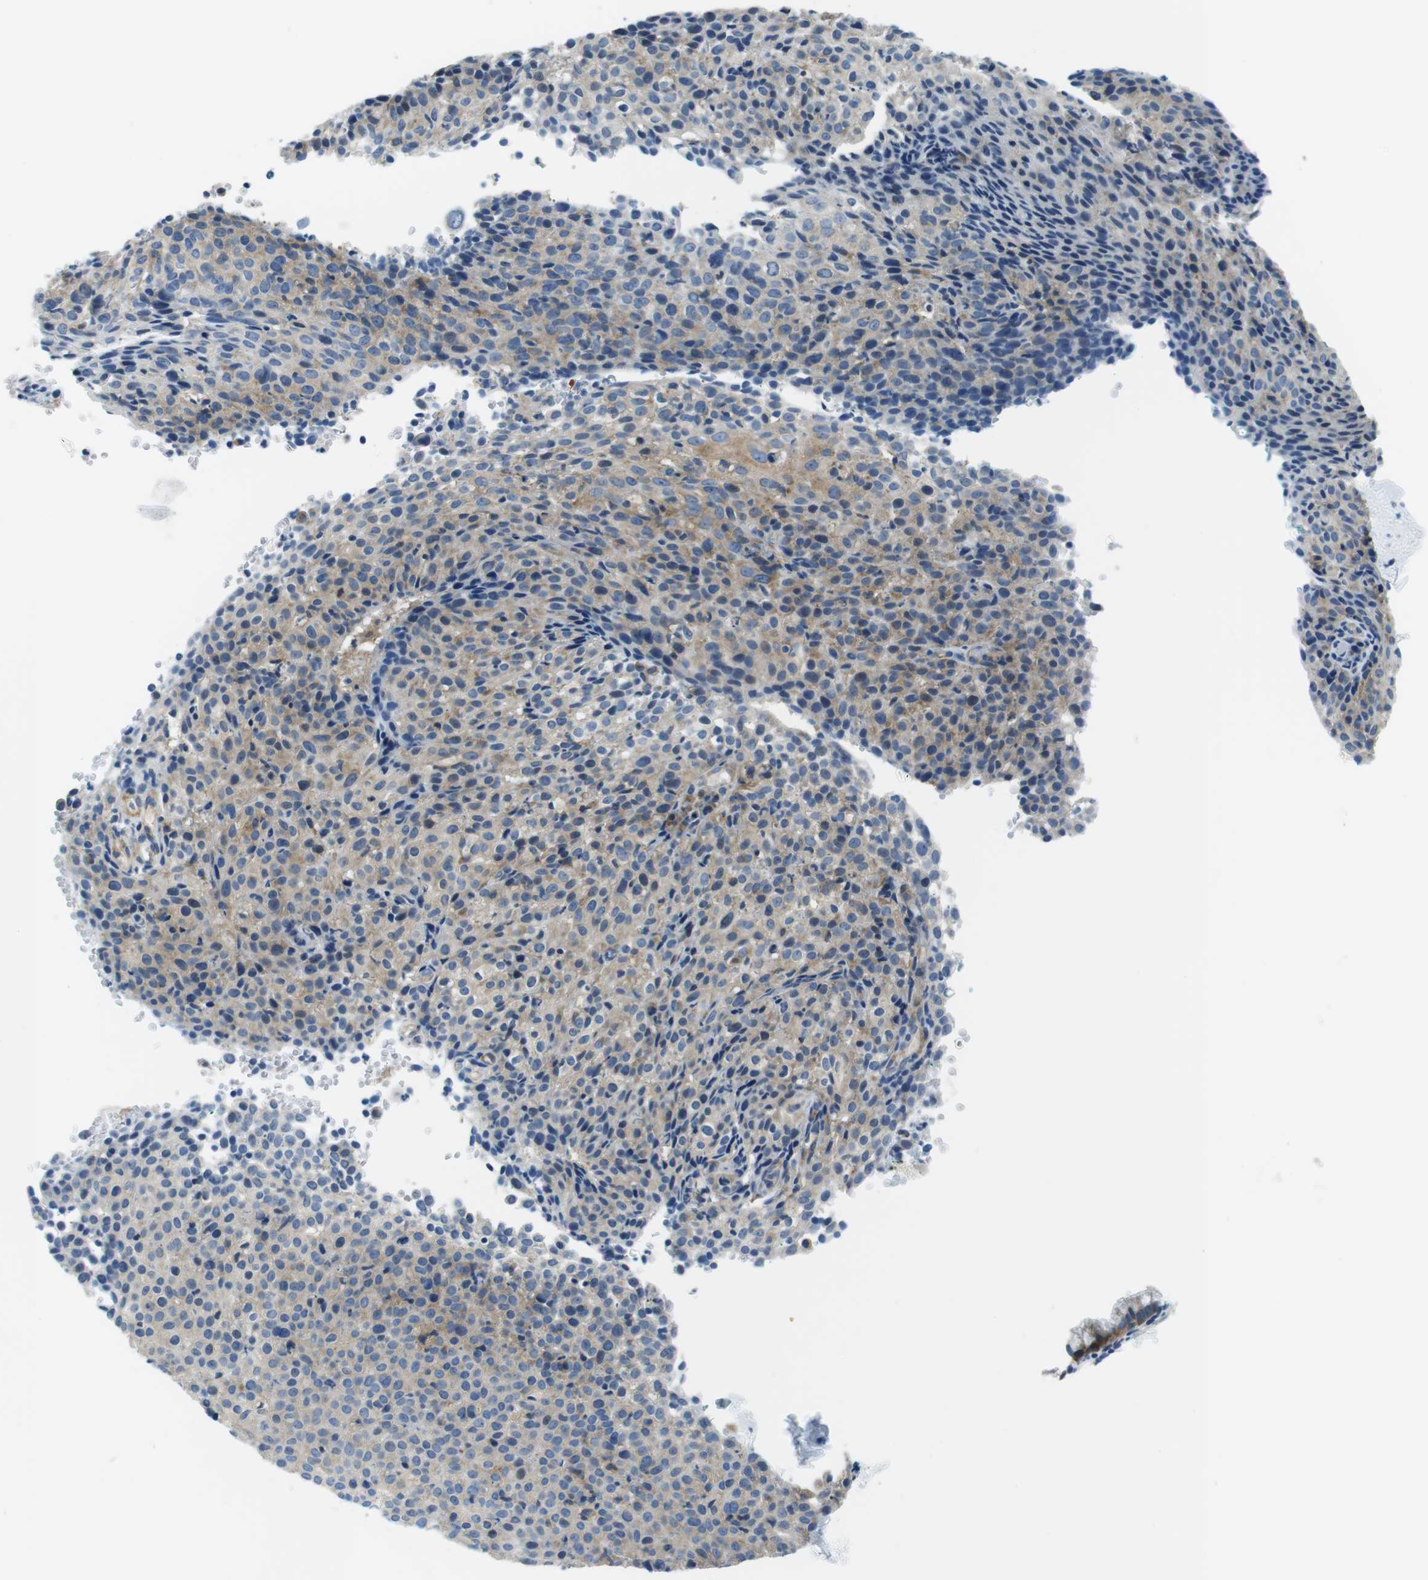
{"staining": {"intensity": "weak", "quantity": "25%-75%", "location": "cytoplasmic/membranous"}, "tissue": "cervical cancer", "cell_type": "Tumor cells", "image_type": "cancer", "snomed": [{"axis": "morphology", "description": "Squamous cell carcinoma, NOS"}, {"axis": "topography", "description": "Cervix"}], "caption": "Tumor cells show low levels of weak cytoplasmic/membranous staining in approximately 25%-75% of cells in cervical squamous cell carcinoma.", "gene": "EIF2B5", "patient": {"sex": "female", "age": 38}}